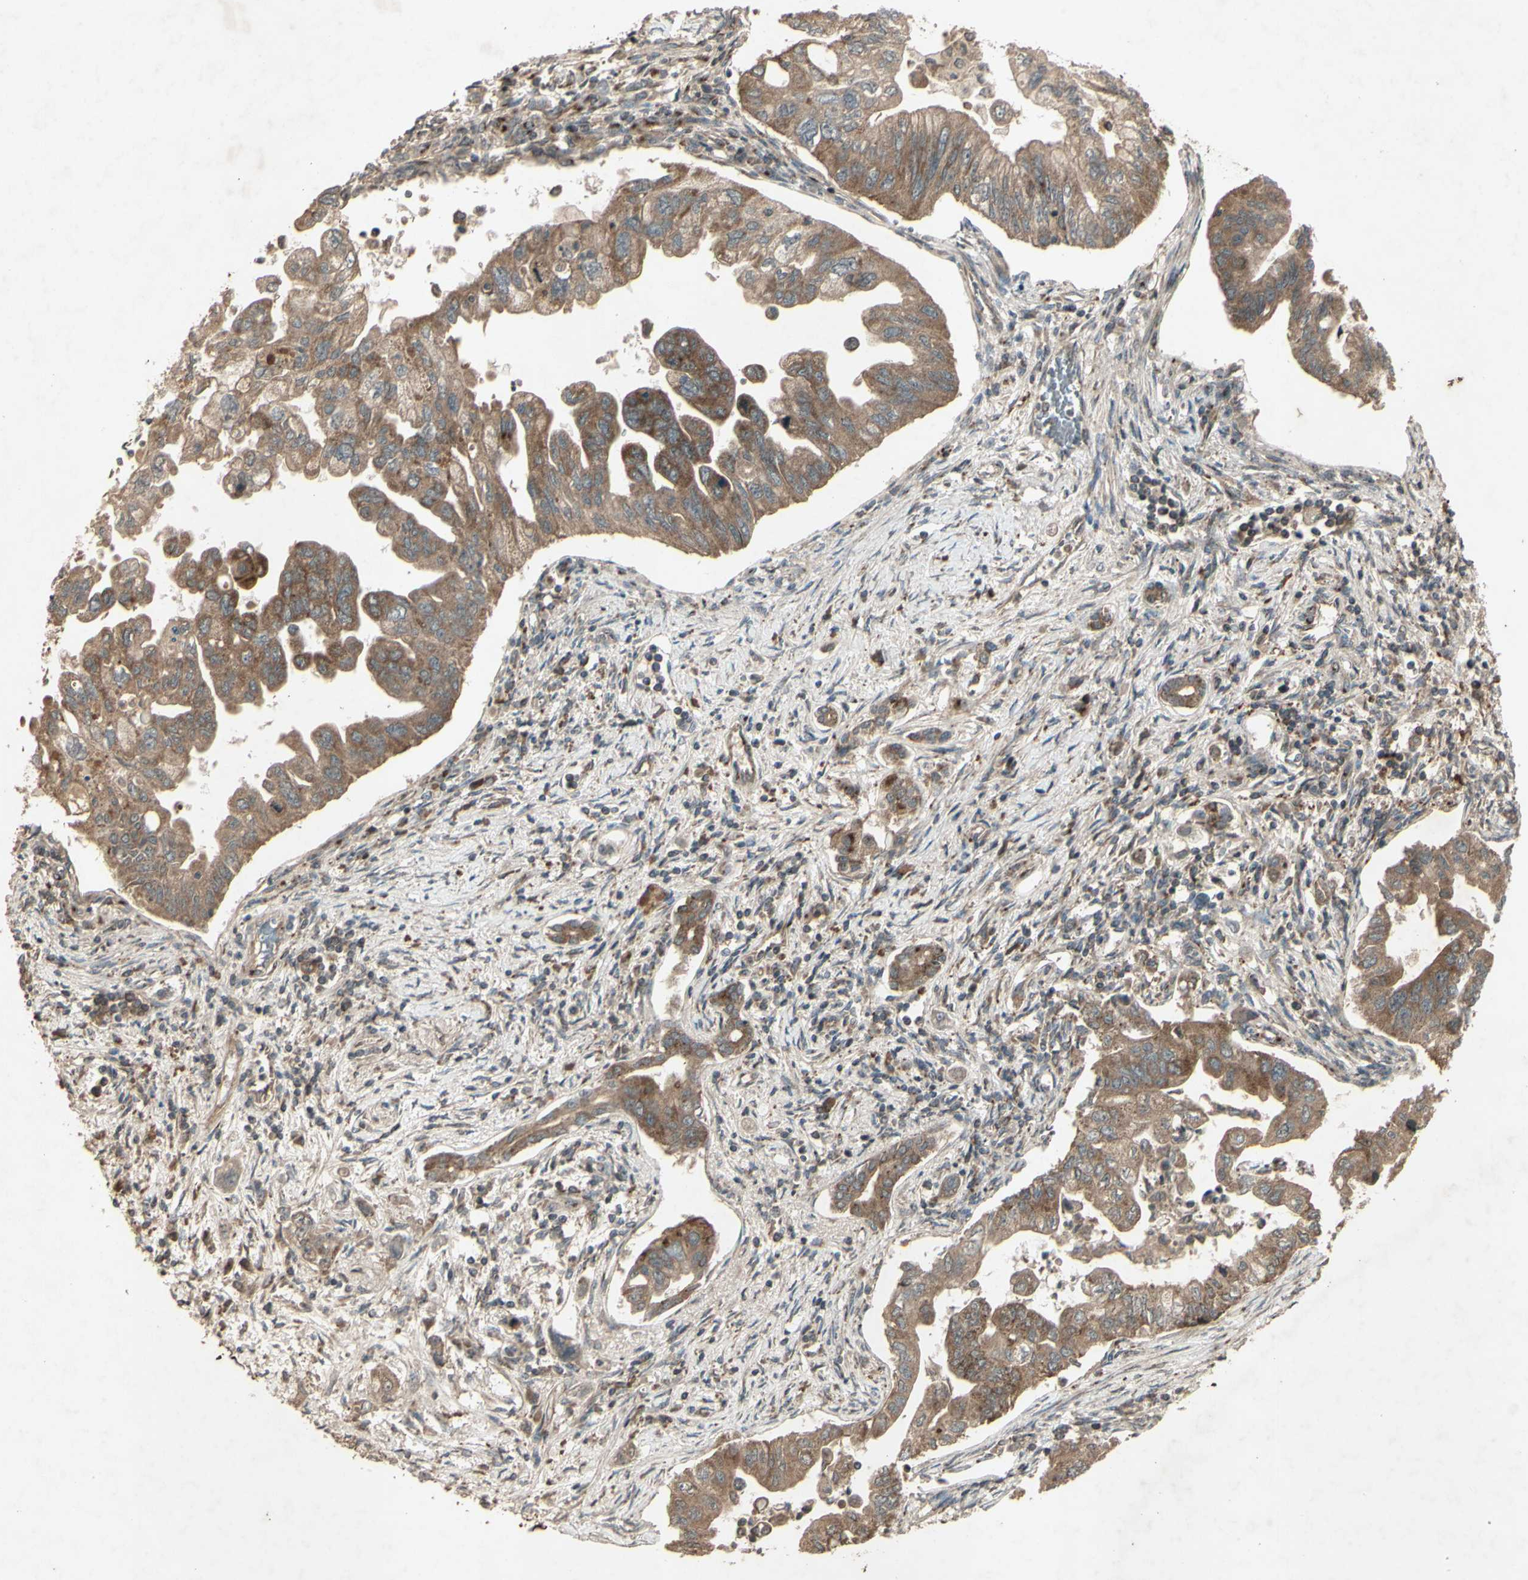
{"staining": {"intensity": "moderate", "quantity": ">75%", "location": "cytoplasmic/membranous"}, "tissue": "pancreatic cancer", "cell_type": "Tumor cells", "image_type": "cancer", "snomed": [{"axis": "morphology", "description": "Normal tissue, NOS"}, {"axis": "topography", "description": "Pancreas"}], "caption": "A medium amount of moderate cytoplasmic/membranous expression is appreciated in about >75% of tumor cells in pancreatic cancer tissue. (brown staining indicates protein expression, while blue staining denotes nuclei).", "gene": "AP1G1", "patient": {"sex": "male", "age": 42}}